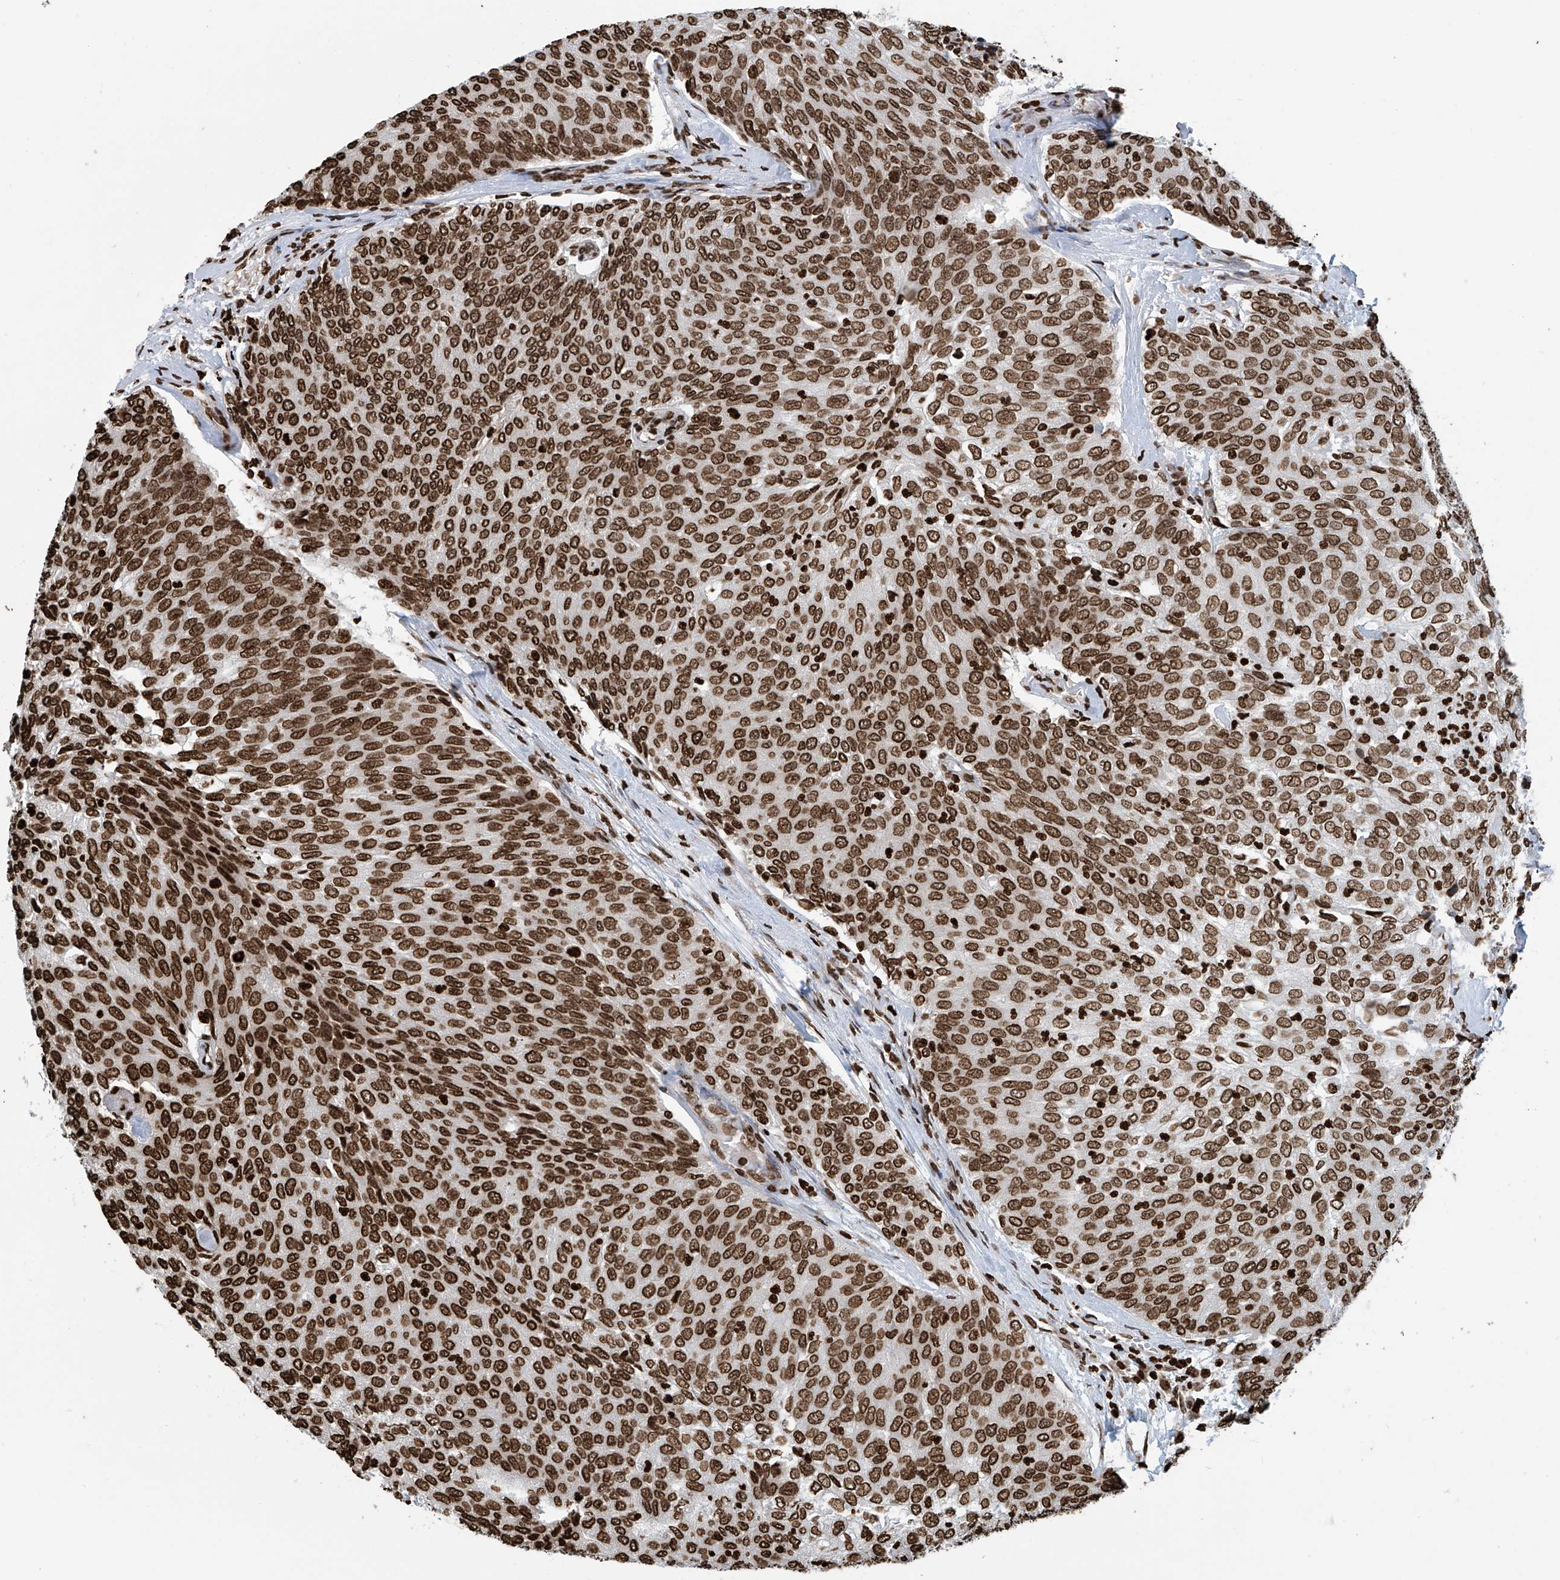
{"staining": {"intensity": "strong", "quantity": ">75%", "location": "nuclear"}, "tissue": "urothelial cancer", "cell_type": "Tumor cells", "image_type": "cancer", "snomed": [{"axis": "morphology", "description": "Urothelial carcinoma, Low grade"}, {"axis": "topography", "description": "Urinary bladder"}], "caption": "Protein expression analysis of urothelial cancer displays strong nuclear expression in about >75% of tumor cells. (IHC, brightfield microscopy, high magnification).", "gene": "DPPA2", "patient": {"sex": "female", "age": 79}}